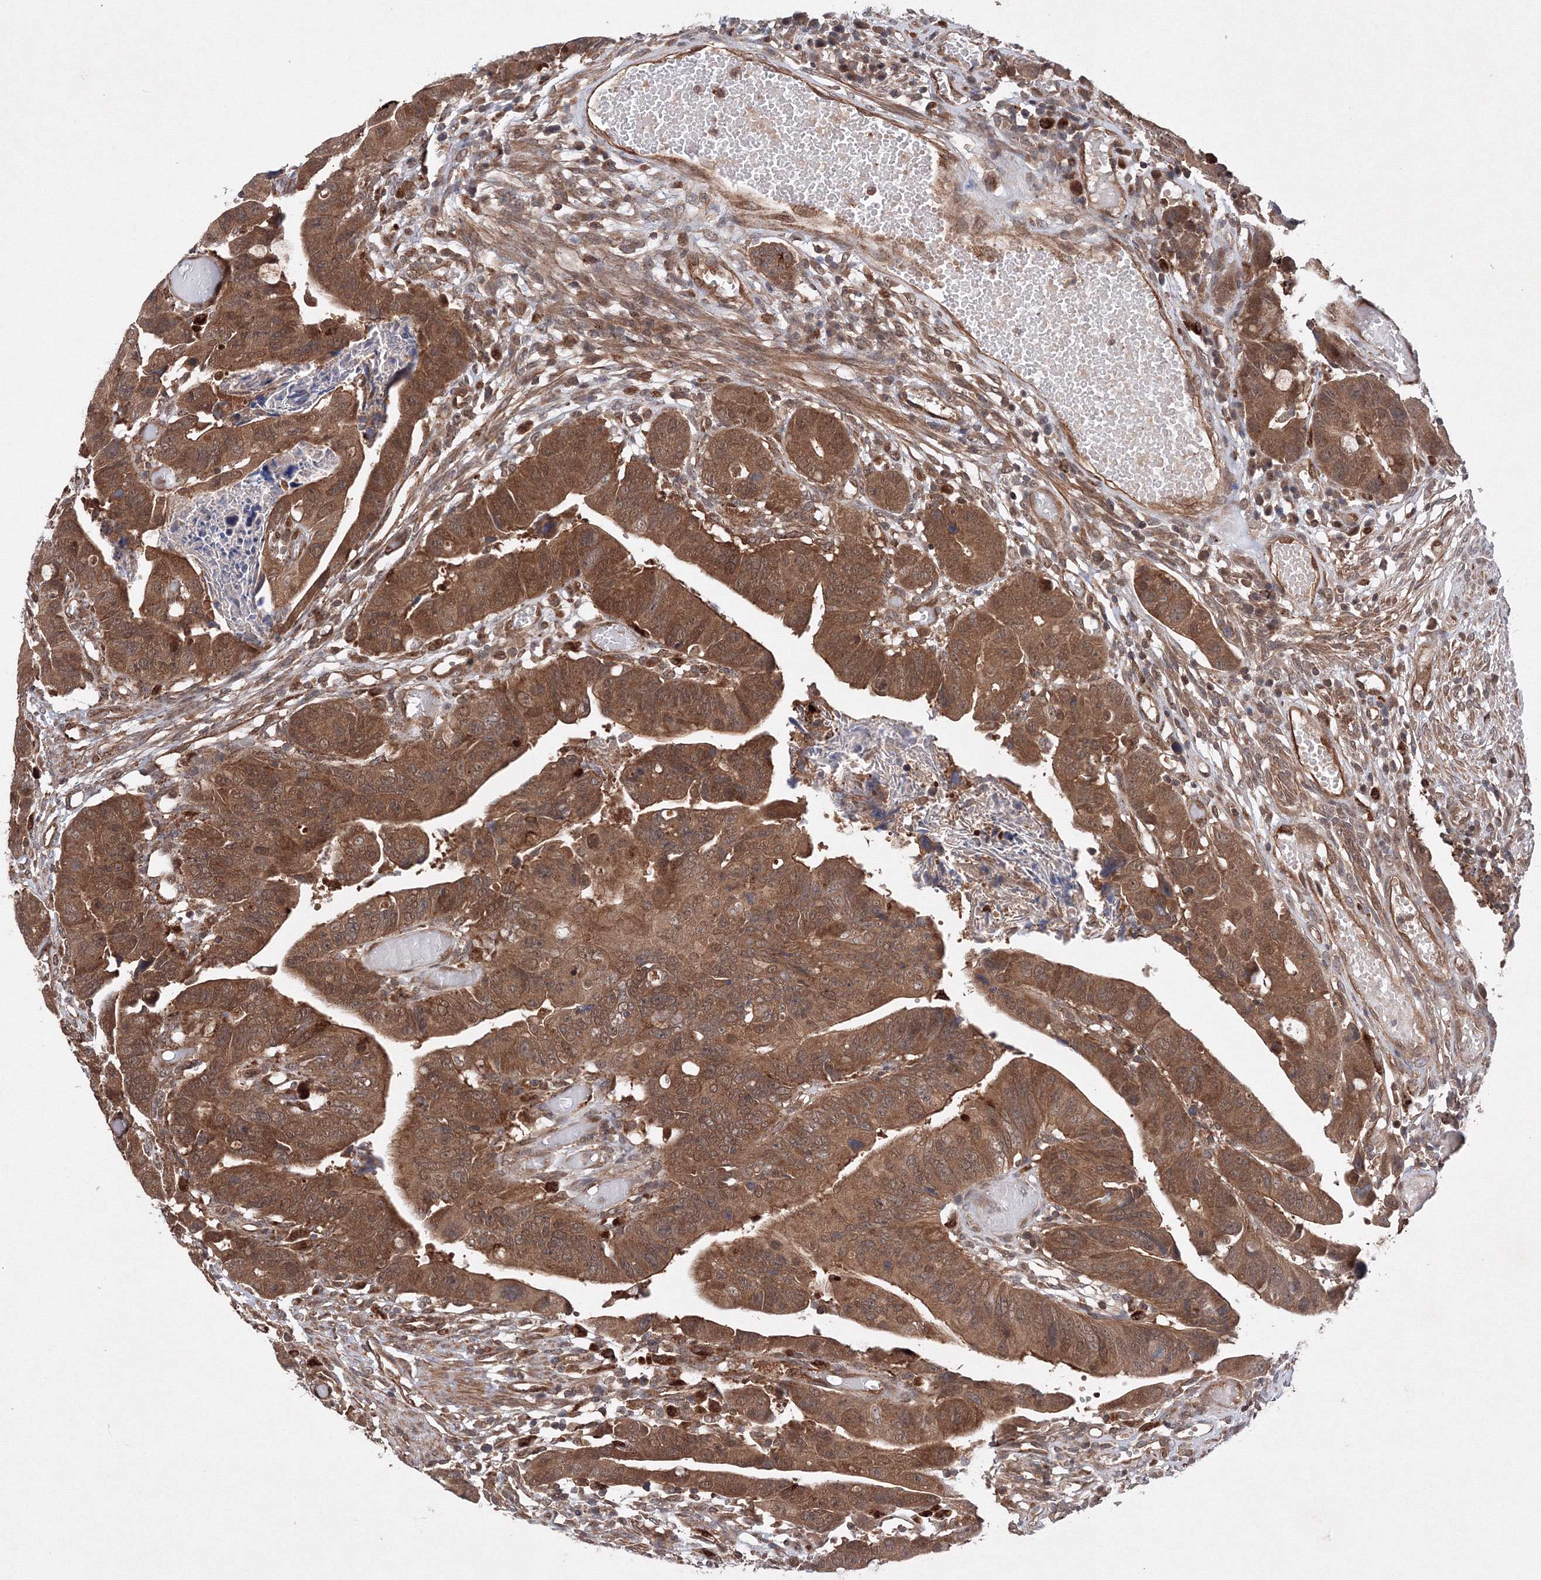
{"staining": {"intensity": "moderate", "quantity": ">75%", "location": "cytoplasmic/membranous"}, "tissue": "colorectal cancer", "cell_type": "Tumor cells", "image_type": "cancer", "snomed": [{"axis": "morphology", "description": "Adenocarcinoma, NOS"}, {"axis": "topography", "description": "Rectum"}], "caption": "A brown stain highlights moderate cytoplasmic/membranous positivity of a protein in human colorectal cancer tumor cells.", "gene": "DCTD", "patient": {"sex": "female", "age": 65}}